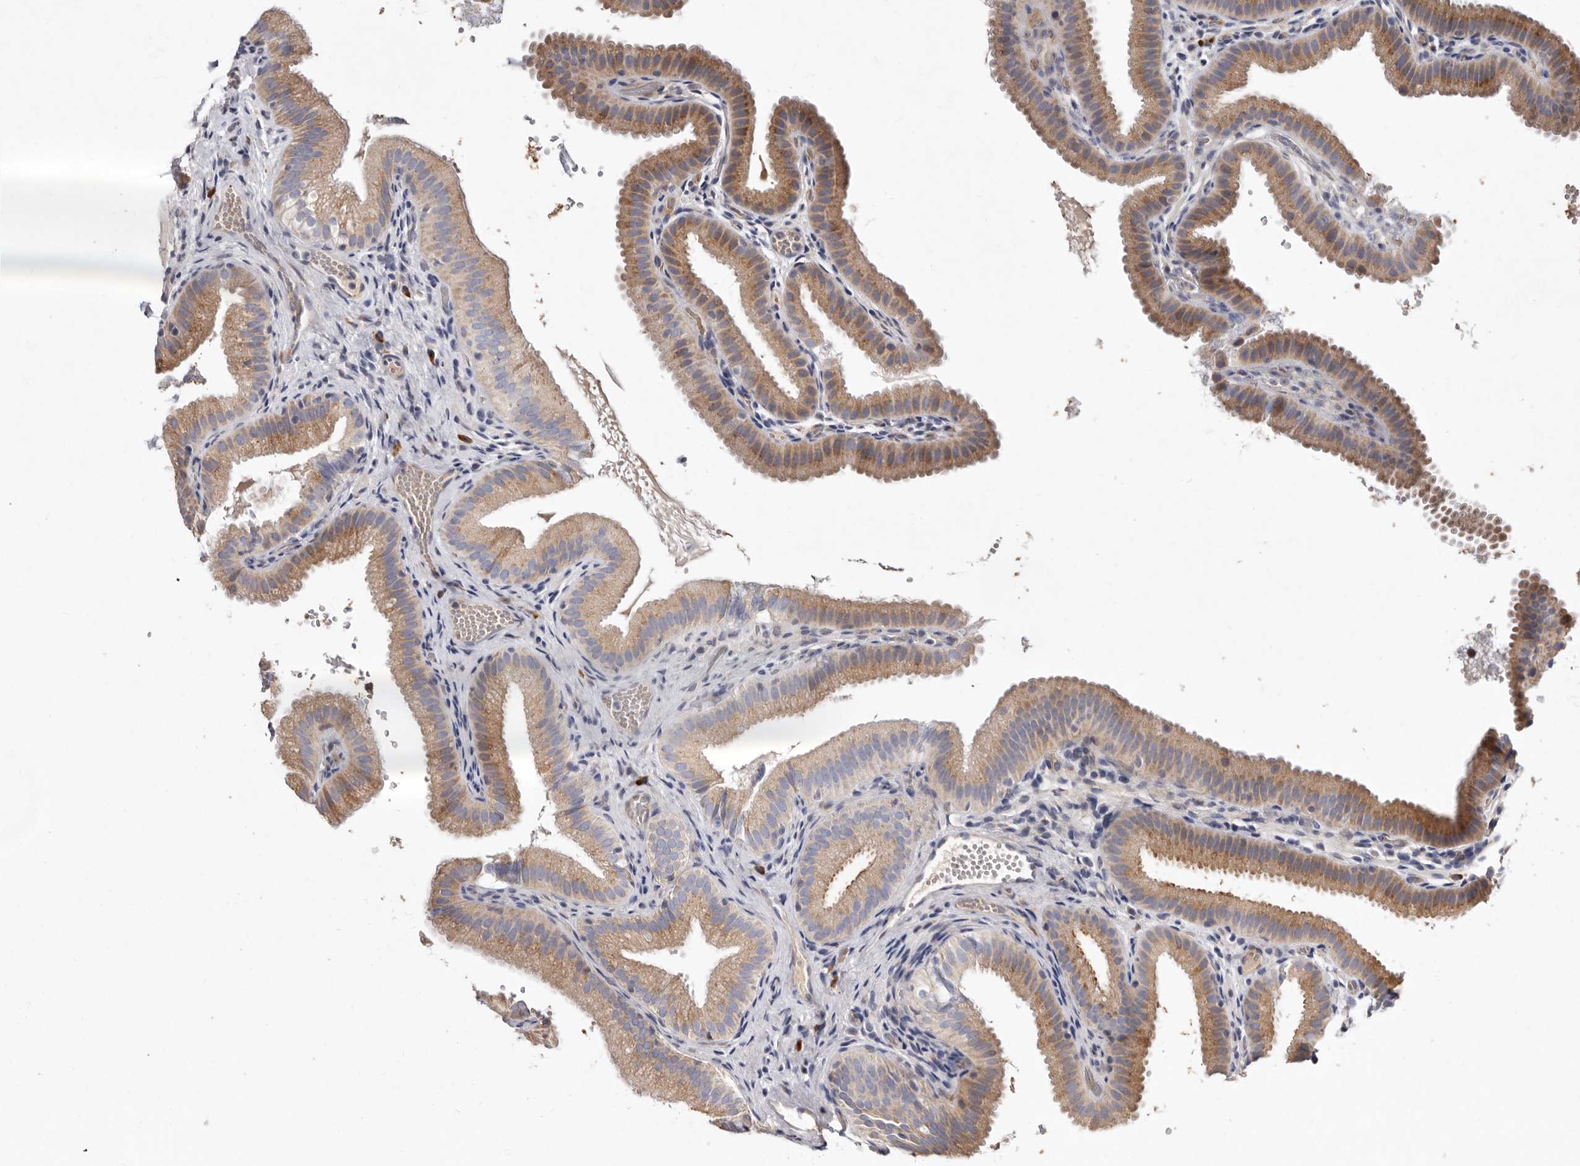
{"staining": {"intensity": "moderate", "quantity": ">75%", "location": "cytoplasmic/membranous"}, "tissue": "gallbladder", "cell_type": "Glandular cells", "image_type": "normal", "snomed": [{"axis": "morphology", "description": "Normal tissue, NOS"}, {"axis": "topography", "description": "Gallbladder"}], "caption": "The photomicrograph displays immunohistochemical staining of unremarkable gallbladder. There is moderate cytoplasmic/membranous positivity is identified in approximately >75% of glandular cells.", "gene": "ASIC5", "patient": {"sex": "female", "age": 30}}